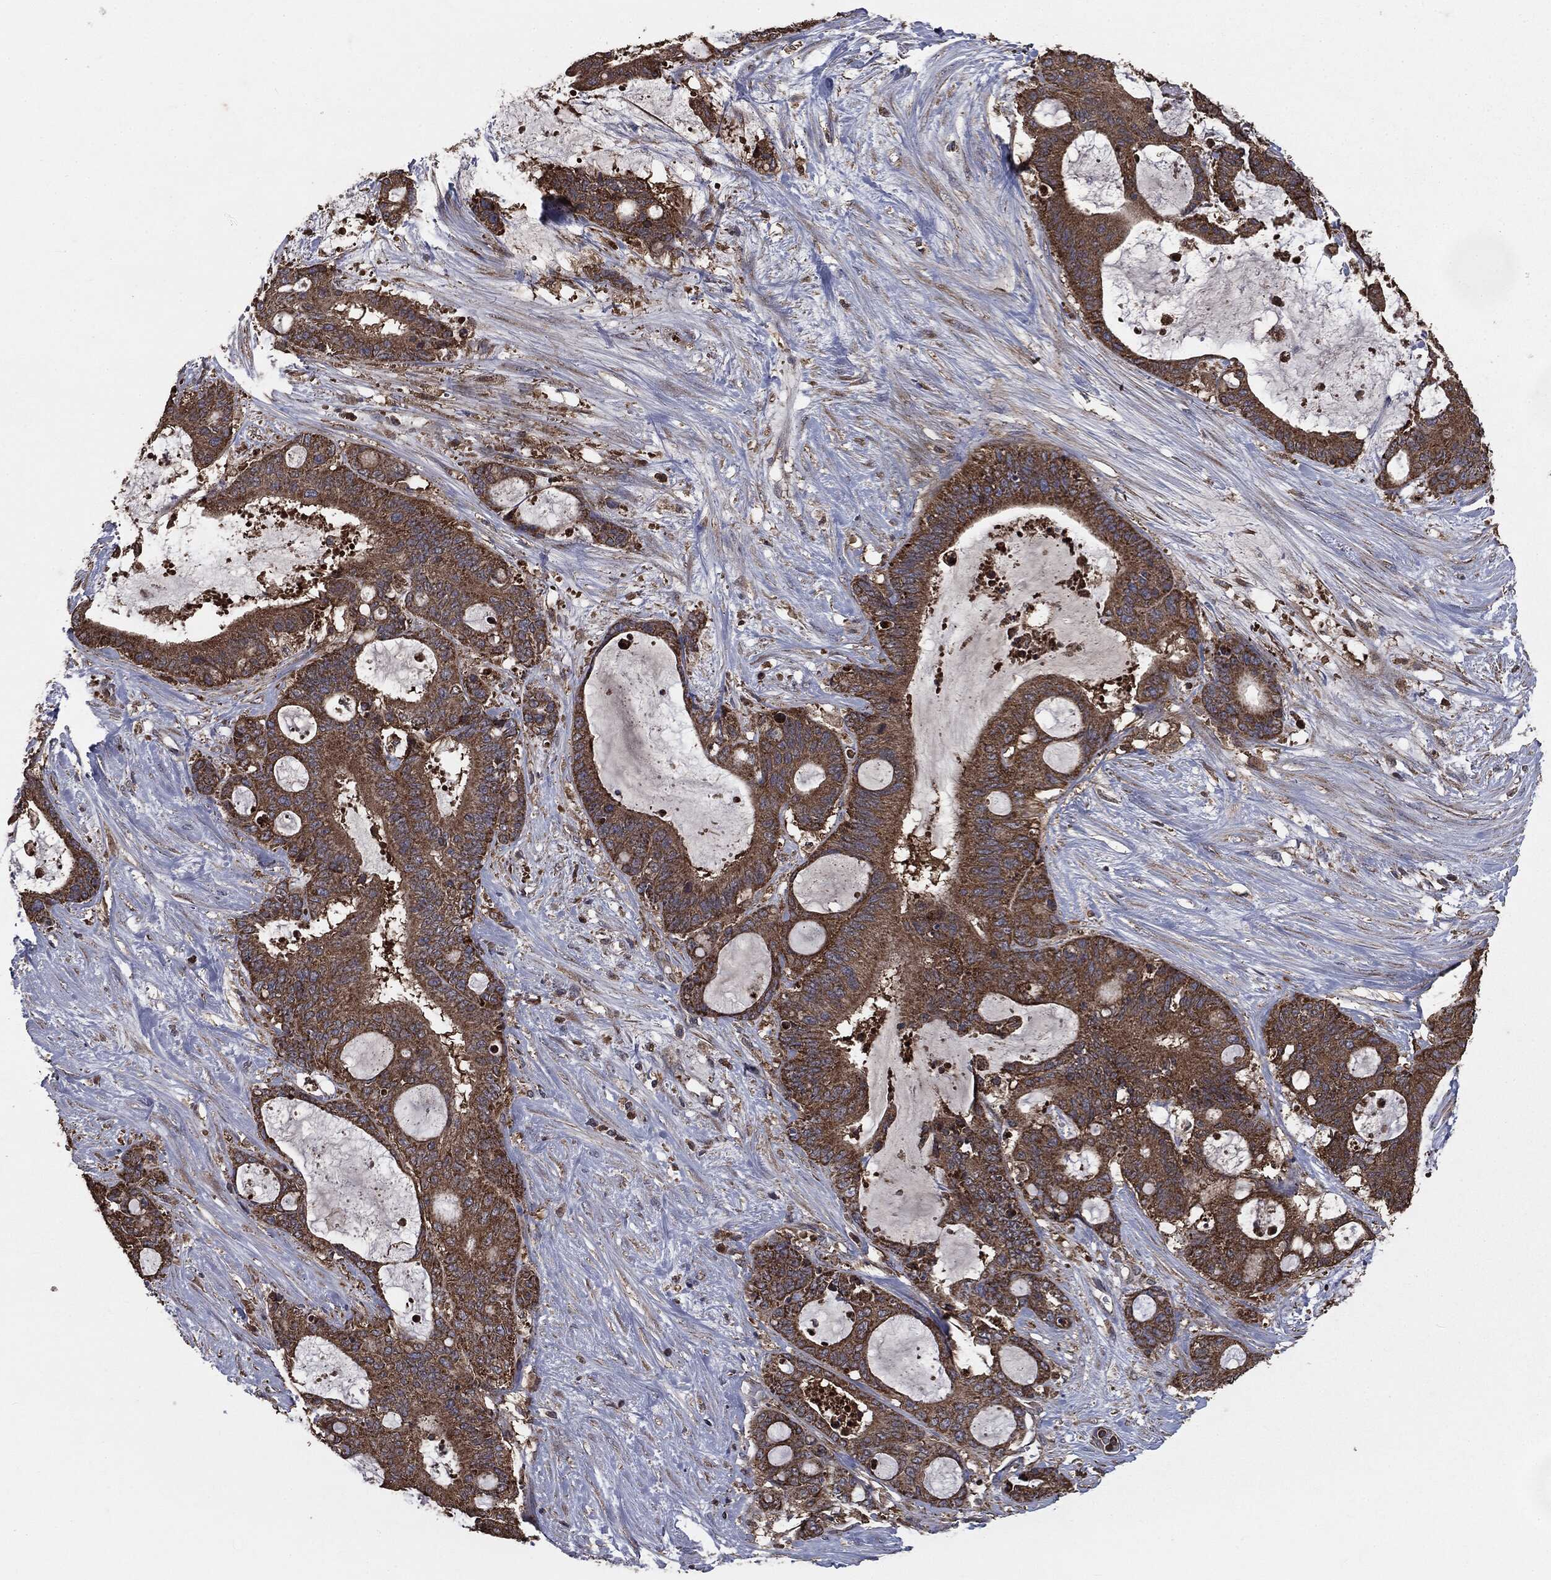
{"staining": {"intensity": "moderate", "quantity": ">75%", "location": "cytoplasmic/membranous"}, "tissue": "liver cancer", "cell_type": "Tumor cells", "image_type": "cancer", "snomed": [{"axis": "morphology", "description": "Normal tissue, NOS"}, {"axis": "morphology", "description": "Cholangiocarcinoma"}, {"axis": "topography", "description": "Liver"}, {"axis": "topography", "description": "Peripheral nerve tissue"}], "caption": "Liver cholangiocarcinoma stained for a protein (brown) shows moderate cytoplasmic/membranous positive staining in about >75% of tumor cells.", "gene": "MAPK6", "patient": {"sex": "female", "age": 73}}